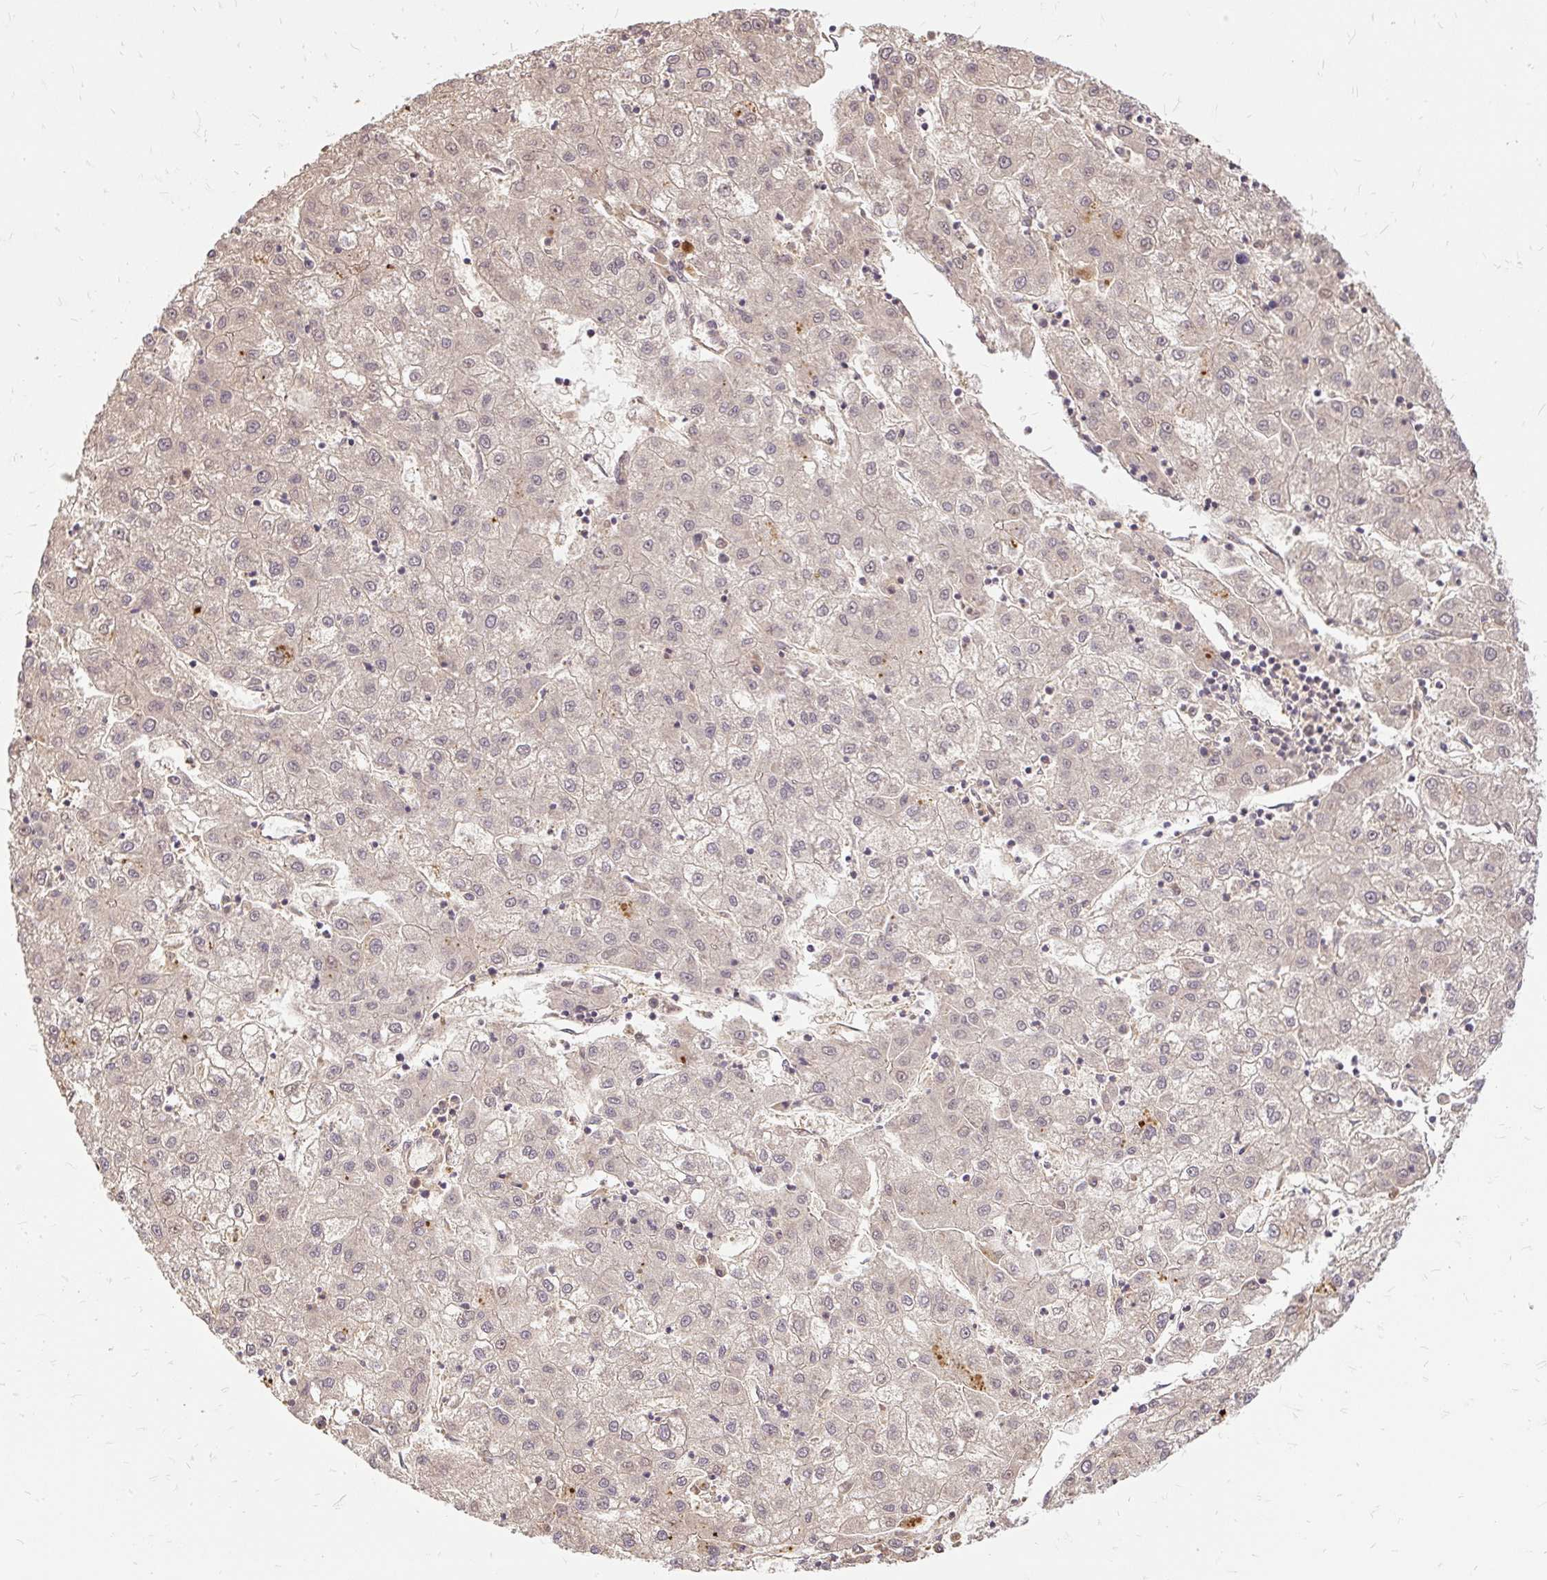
{"staining": {"intensity": "negative", "quantity": "none", "location": "none"}, "tissue": "liver cancer", "cell_type": "Tumor cells", "image_type": "cancer", "snomed": [{"axis": "morphology", "description": "Carcinoma, Hepatocellular, NOS"}, {"axis": "topography", "description": "Liver"}], "caption": "Liver hepatocellular carcinoma was stained to show a protein in brown. There is no significant staining in tumor cells.", "gene": "AP5S1", "patient": {"sex": "male", "age": 72}}